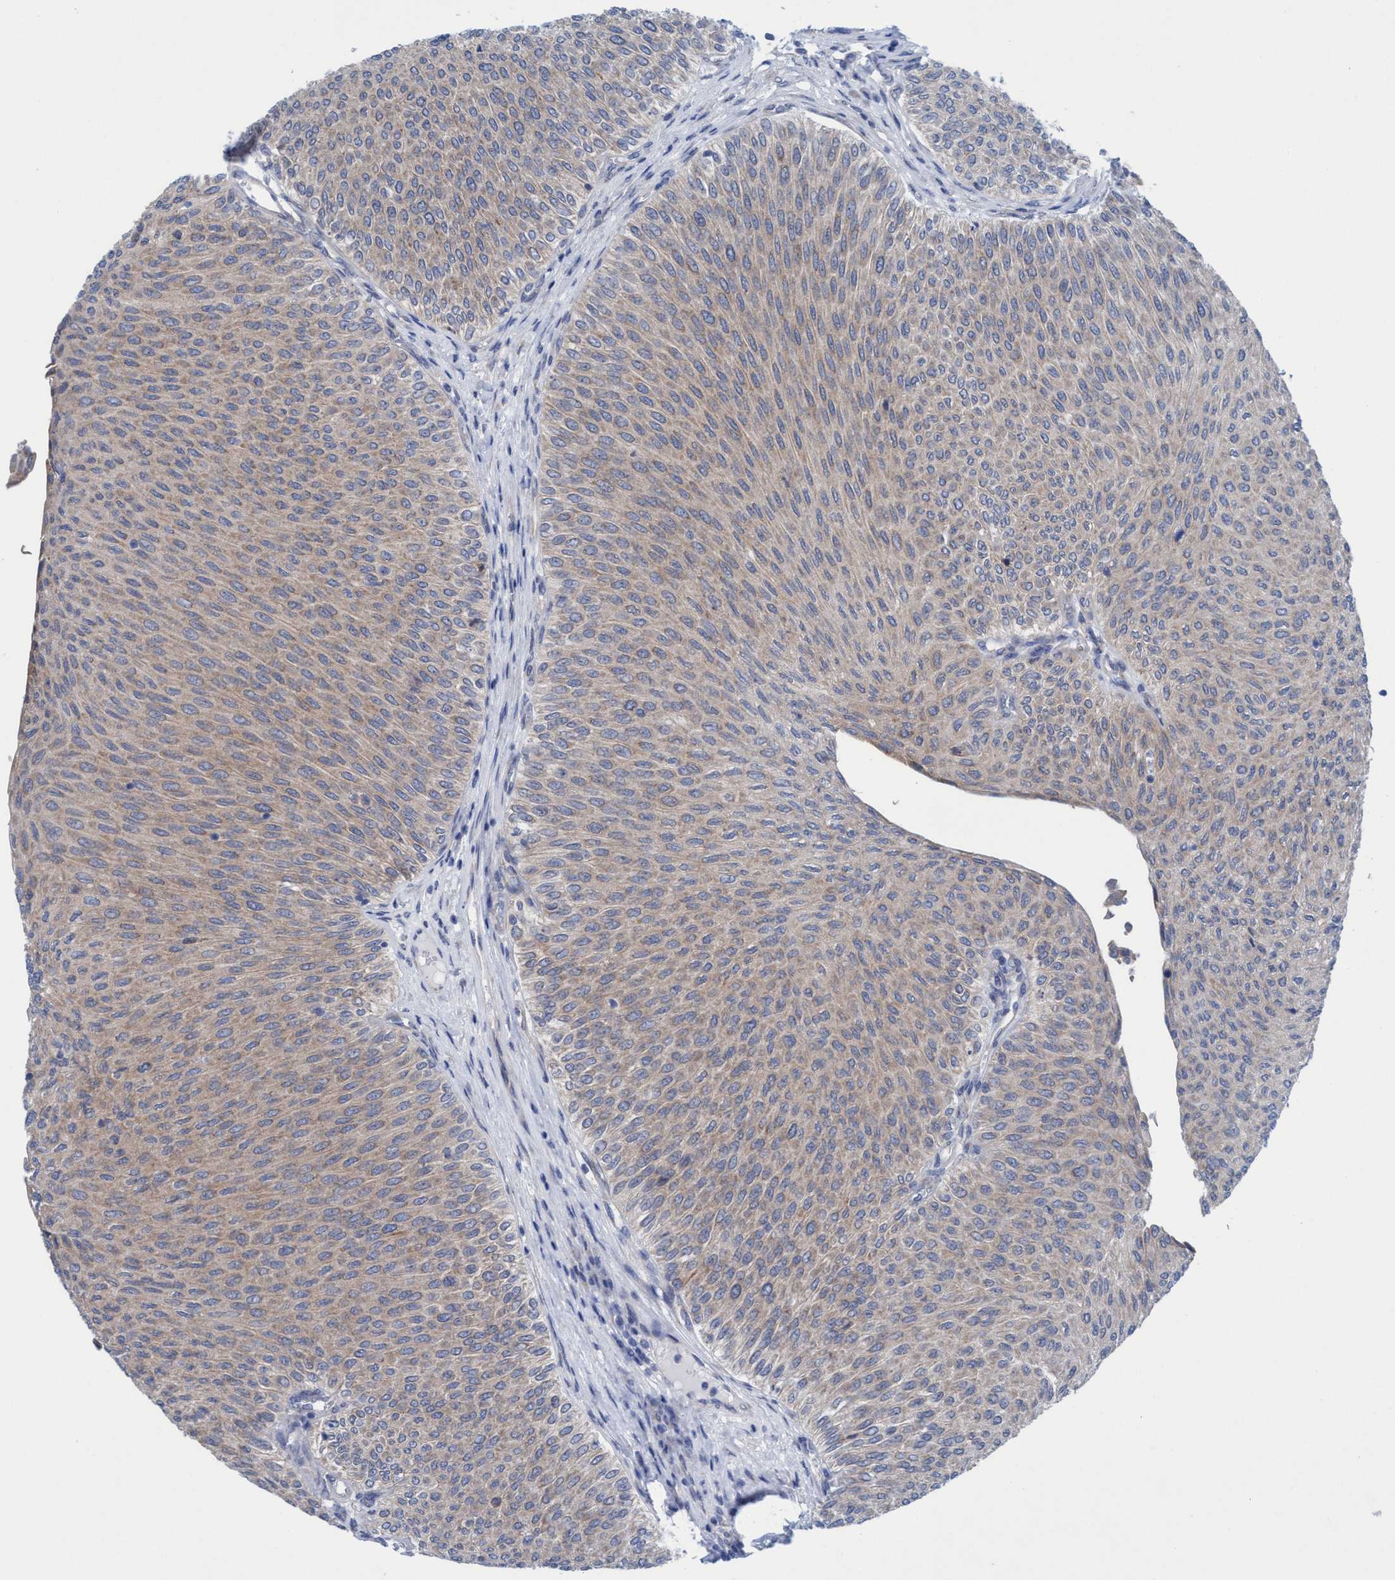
{"staining": {"intensity": "weak", "quantity": ">75%", "location": "cytoplasmic/membranous"}, "tissue": "urothelial cancer", "cell_type": "Tumor cells", "image_type": "cancer", "snomed": [{"axis": "morphology", "description": "Urothelial carcinoma, Low grade"}, {"axis": "topography", "description": "Urinary bladder"}], "caption": "Urothelial carcinoma (low-grade) was stained to show a protein in brown. There is low levels of weak cytoplasmic/membranous staining in approximately >75% of tumor cells. The staining was performed using DAB (3,3'-diaminobenzidine) to visualize the protein expression in brown, while the nuclei were stained in blue with hematoxylin (Magnification: 20x).", "gene": "RSAD1", "patient": {"sex": "male", "age": 78}}